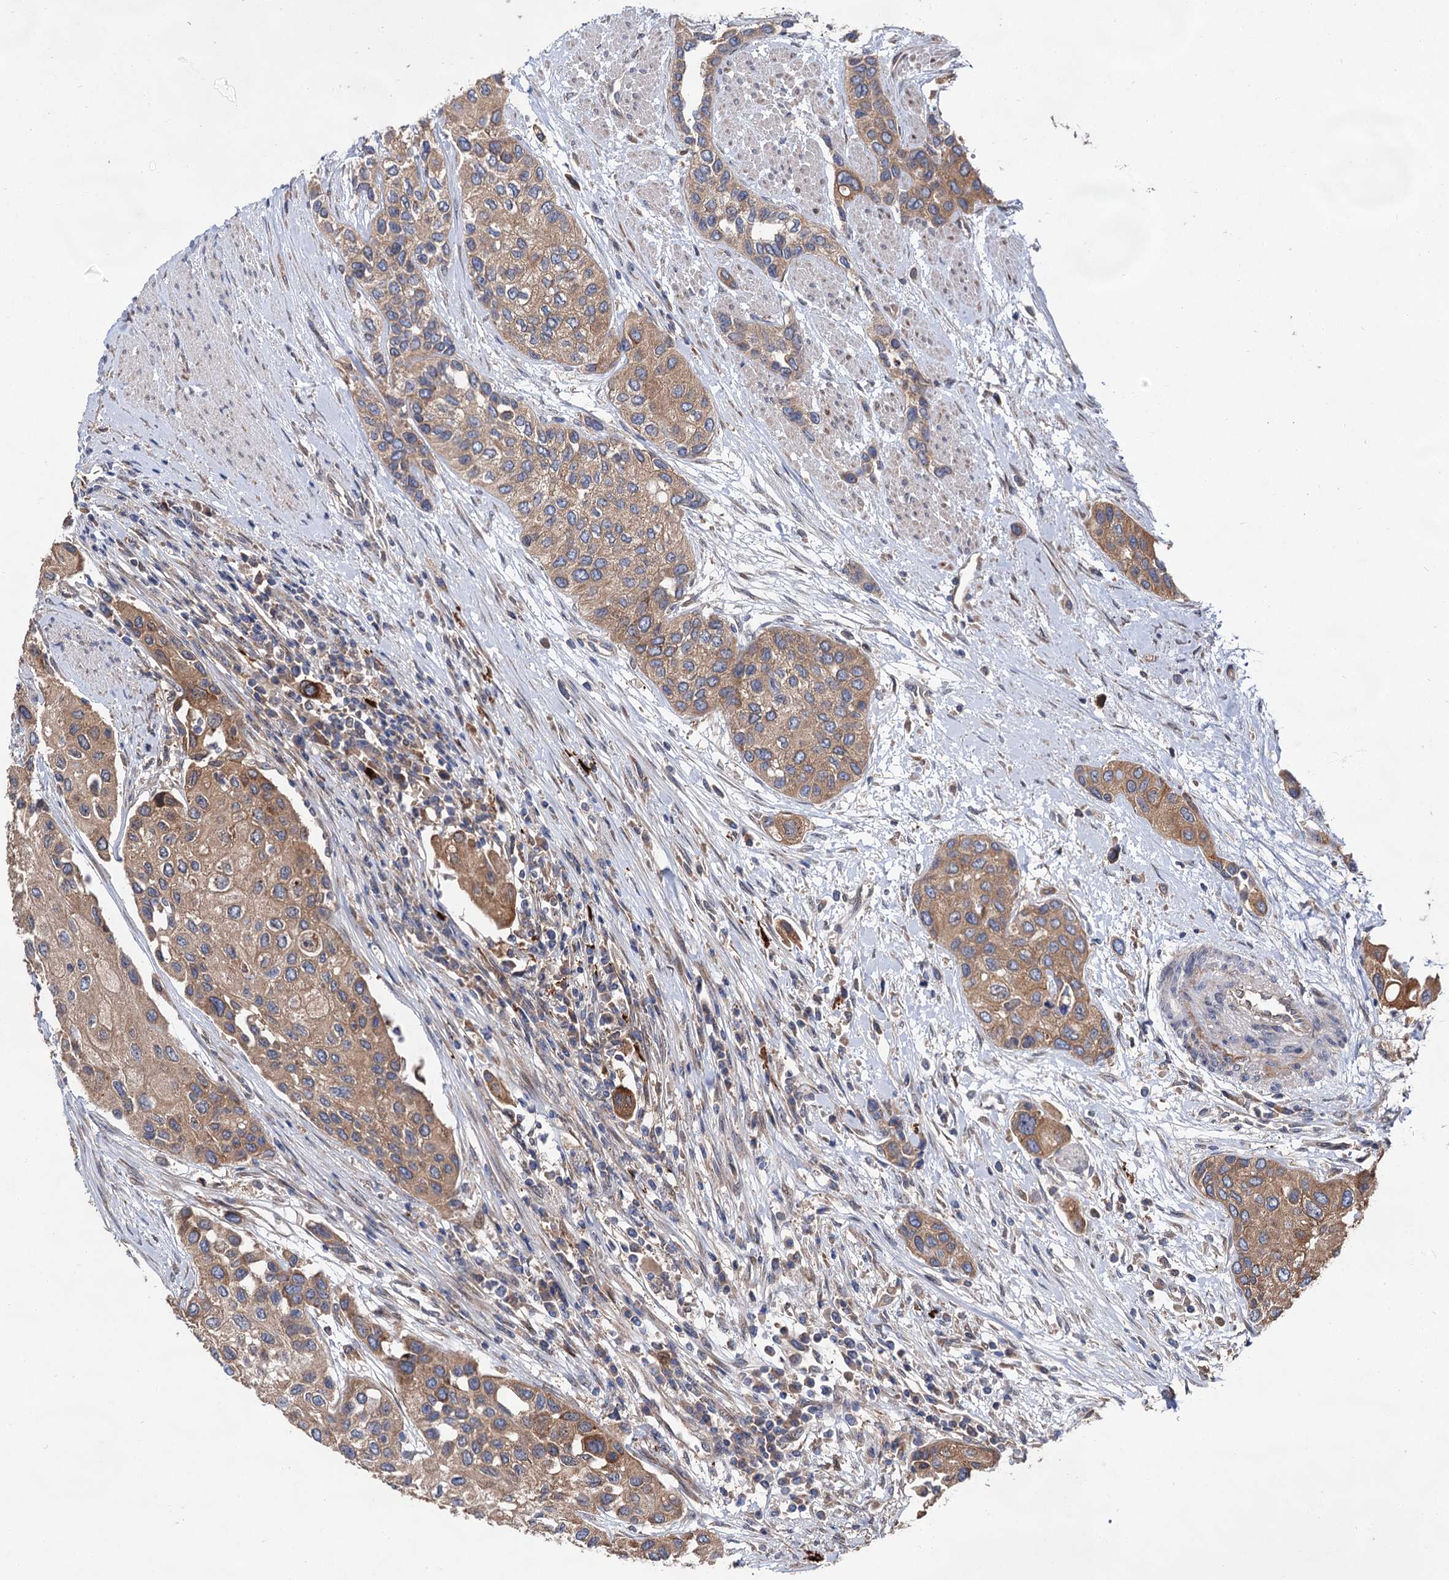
{"staining": {"intensity": "weak", "quantity": ">75%", "location": "cytoplasmic/membranous"}, "tissue": "urothelial cancer", "cell_type": "Tumor cells", "image_type": "cancer", "snomed": [{"axis": "morphology", "description": "Normal tissue, NOS"}, {"axis": "morphology", "description": "Urothelial carcinoma, High grade"}, {"axis": "topography", "description": "Vascular tissue"}, {"axis": "topography", "description": "Urinary bladder"}], "caption": "The immunohistochemical stain highlights weak cytoplasmic/membranous expression in tumor cells of urothelial cancer tissue.", "gene": "NAA25", "patient": {"sex": "female", "age": 56}}